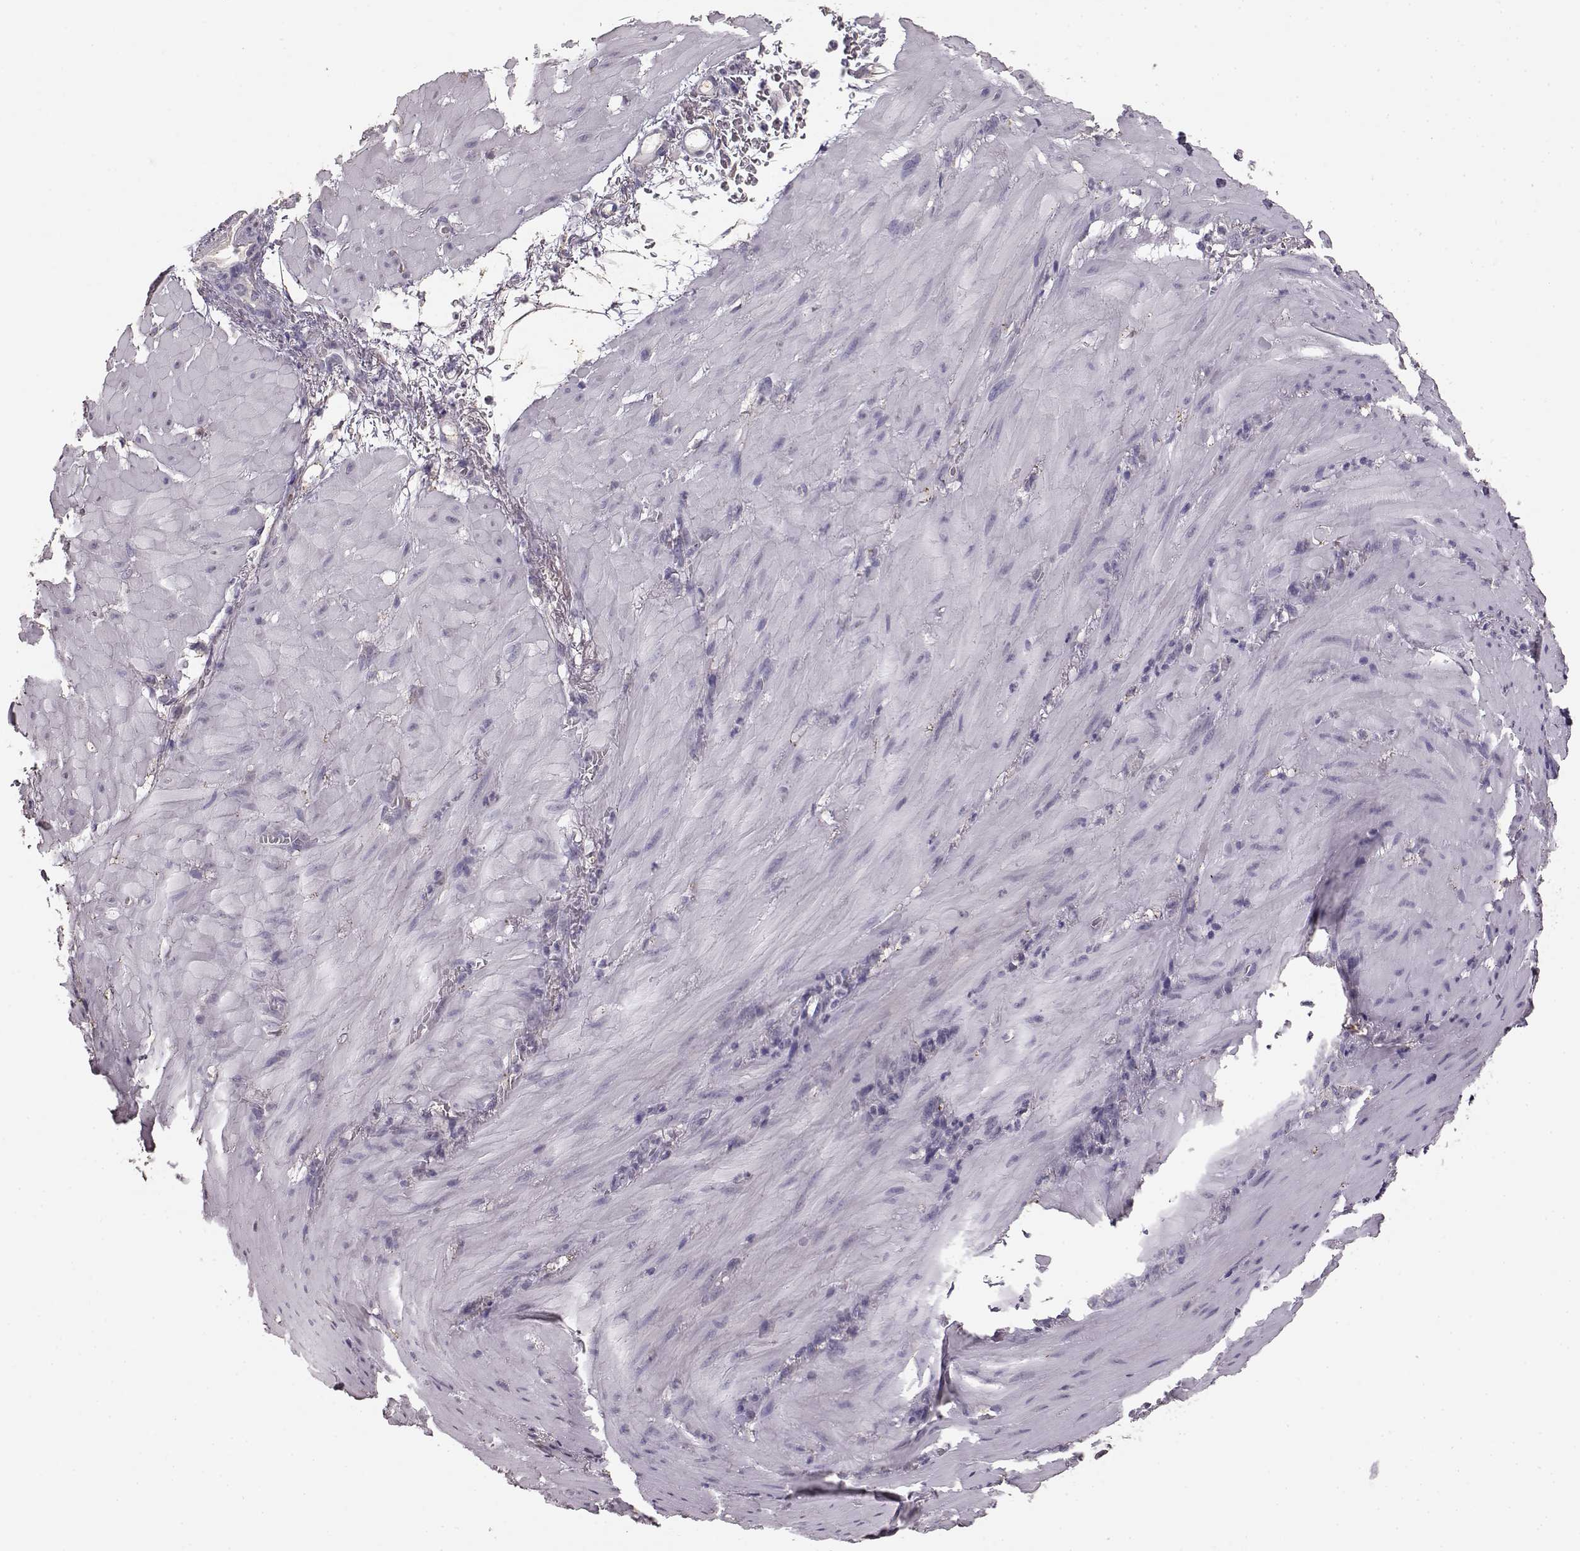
{"staining": {"intensity": "negative", "quantity": "none", "location": "none"}, "tissue": "stomach cancer", "cell_type": "Tumor cells", "image_type": "cancer", "snomed": [{"axis": "morphology", "description": "Normal tissue, NOS"}, {"axis": "morphology", "description": "Adenocarcinoma, NOS"}, {"axis": "topography", "description": "Esophagus"}, {"axis": "topography", "description": "Stomach, upper"}], "caption": "A high-resolution photomicrograph shows IHC staining of stomach cancer (adenocarcinoma), which displays no significant positivity in tumor cells.", "gene": "GABRG3", "patient": {"sex": "male", "age": 74}}